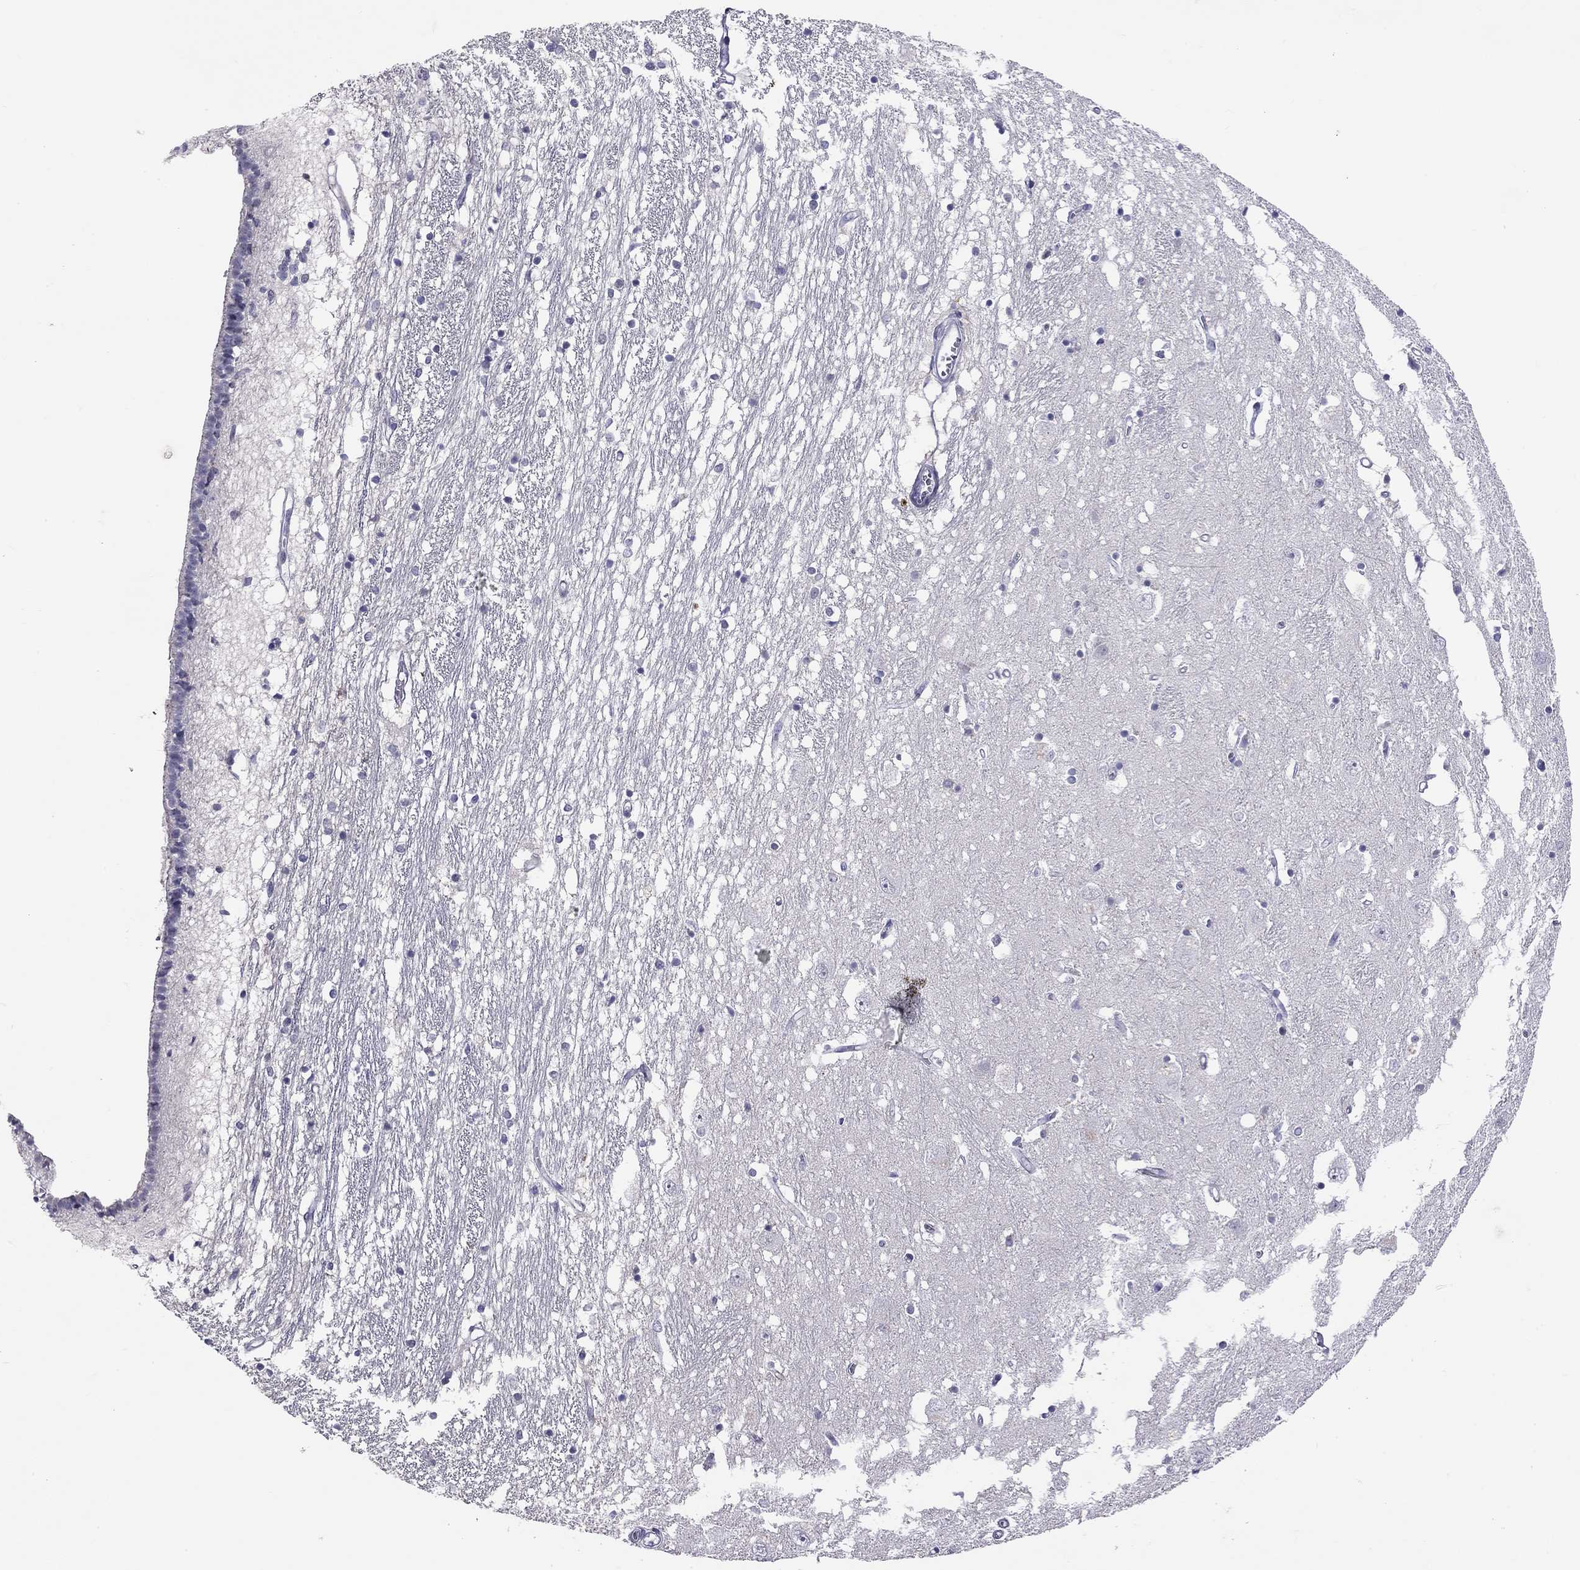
{"staining": {"intensity": "negative", "quantity": "none", "location": "none"}, "tissue": "caudate", "cell_type": "Glial cells", "image_type": "normal", "snomed": [{"axis": "morphology", "description": "Normal tissue, NOS"}, {"axis": "topography", "description": "Lateral ventricle wall"}], "caption": "Immunohistochemistry (IHC) image of normal caudate stained for a protein (brown), which exhibits no expression in glial cells. The staining was performed using DAB to visualize the protein expression in brown, while the nuclei were stained in blue with hematoxylin (Magnification: 20x).", "gene": "C8orf88", "patient": {"sex": "female", "age": 71}}